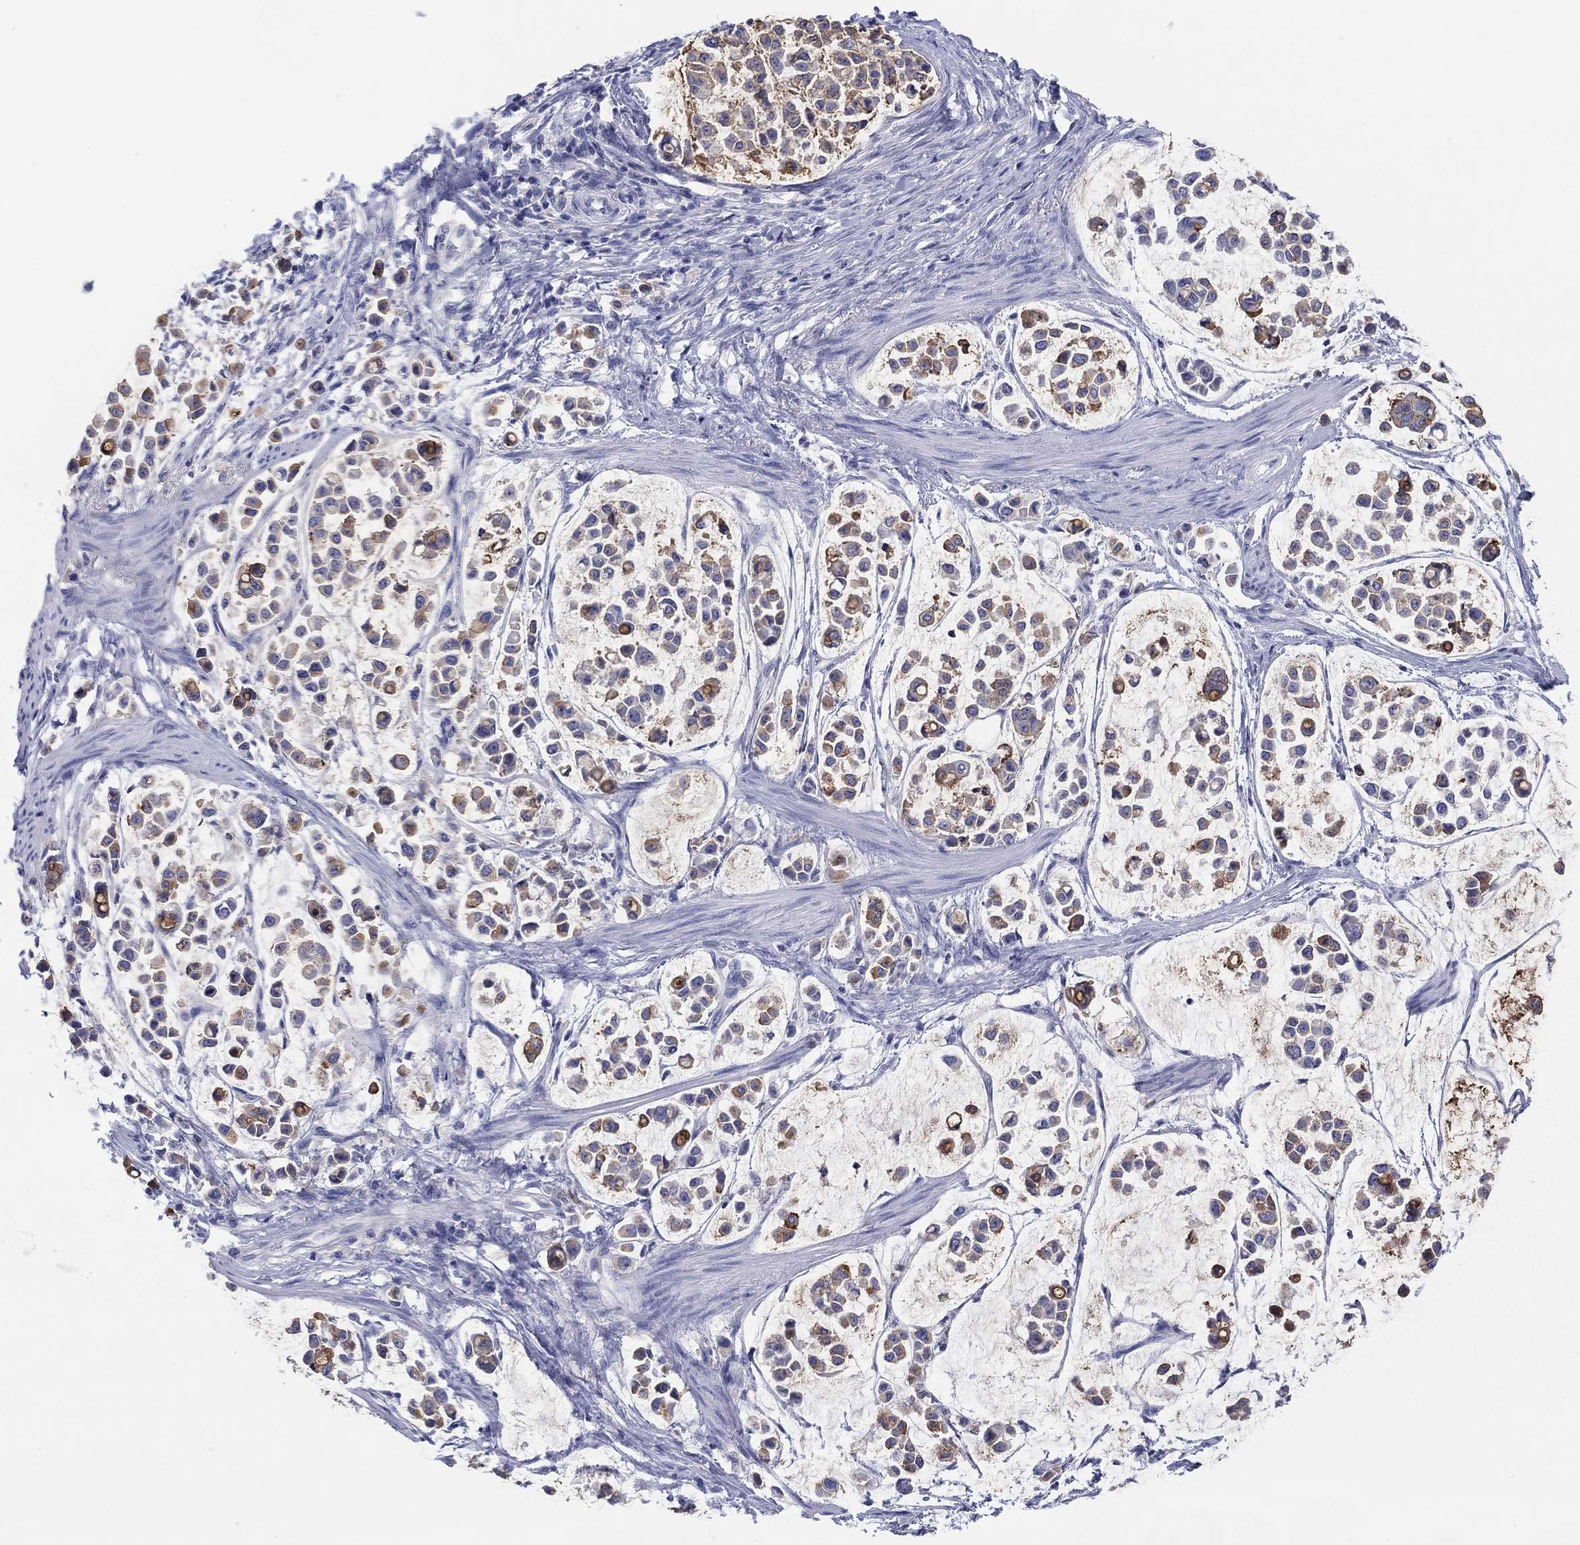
{"staining": {"intensity": "moderate", "quantity": "<25%", "location": "cytoplasmic/membranous"}, "tissue": "stomach cancer", "cell_type": "Tumor cells", "image_type": "cancer", "snomed": [{"axis": "morphology", "description": "Adenocarcinoma, NOS"}, {"axis": "topography", "description": "Stomach"}], "caption": "Protein positivity by IHC displays moderate cytoplasmic/membranous staining in about <25% of tumor cells in stomach adenocarcinoma.", "gene": "ERICH3", "patient": {"sex": "male", "age": 82}}